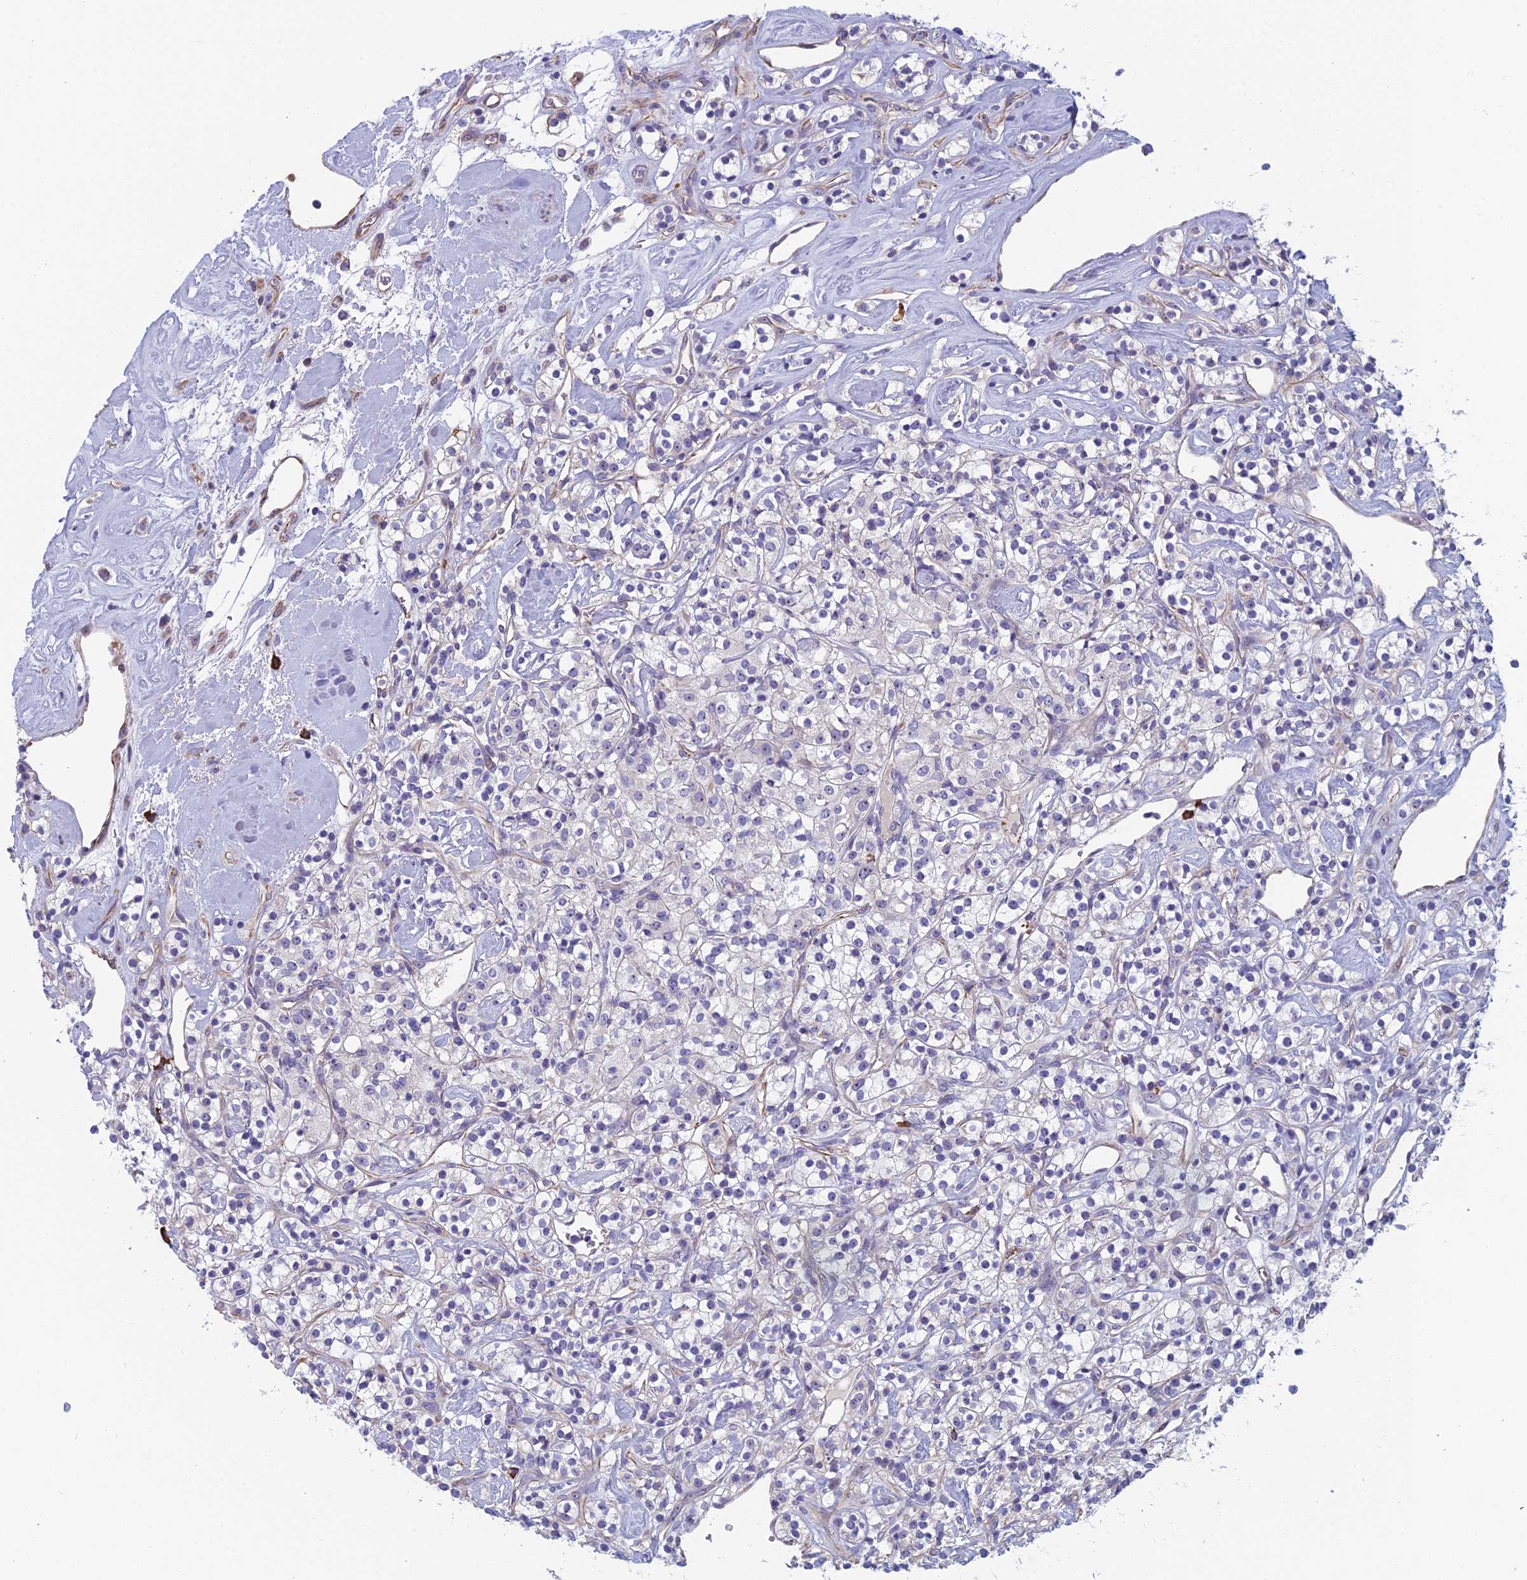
{"staining": {"intensity": "negative", "quantity": "none", "location": "none"}, "tissue": "renal cancer", "cell_type": "Tumor cells", "image_type": "cancer", "snomed": [{"axis": "morphology", "description": "Adenocarcinoma, NOS"}, {"axis": "topography", "description": "Kidney"}], "caption": "DAB immunohistochemical staining of human renal adenocarcinoma exhibits no significant expression in tumor cells.", "gene": "NOC2L", "patient": {"sex": "male", "age": 77}}